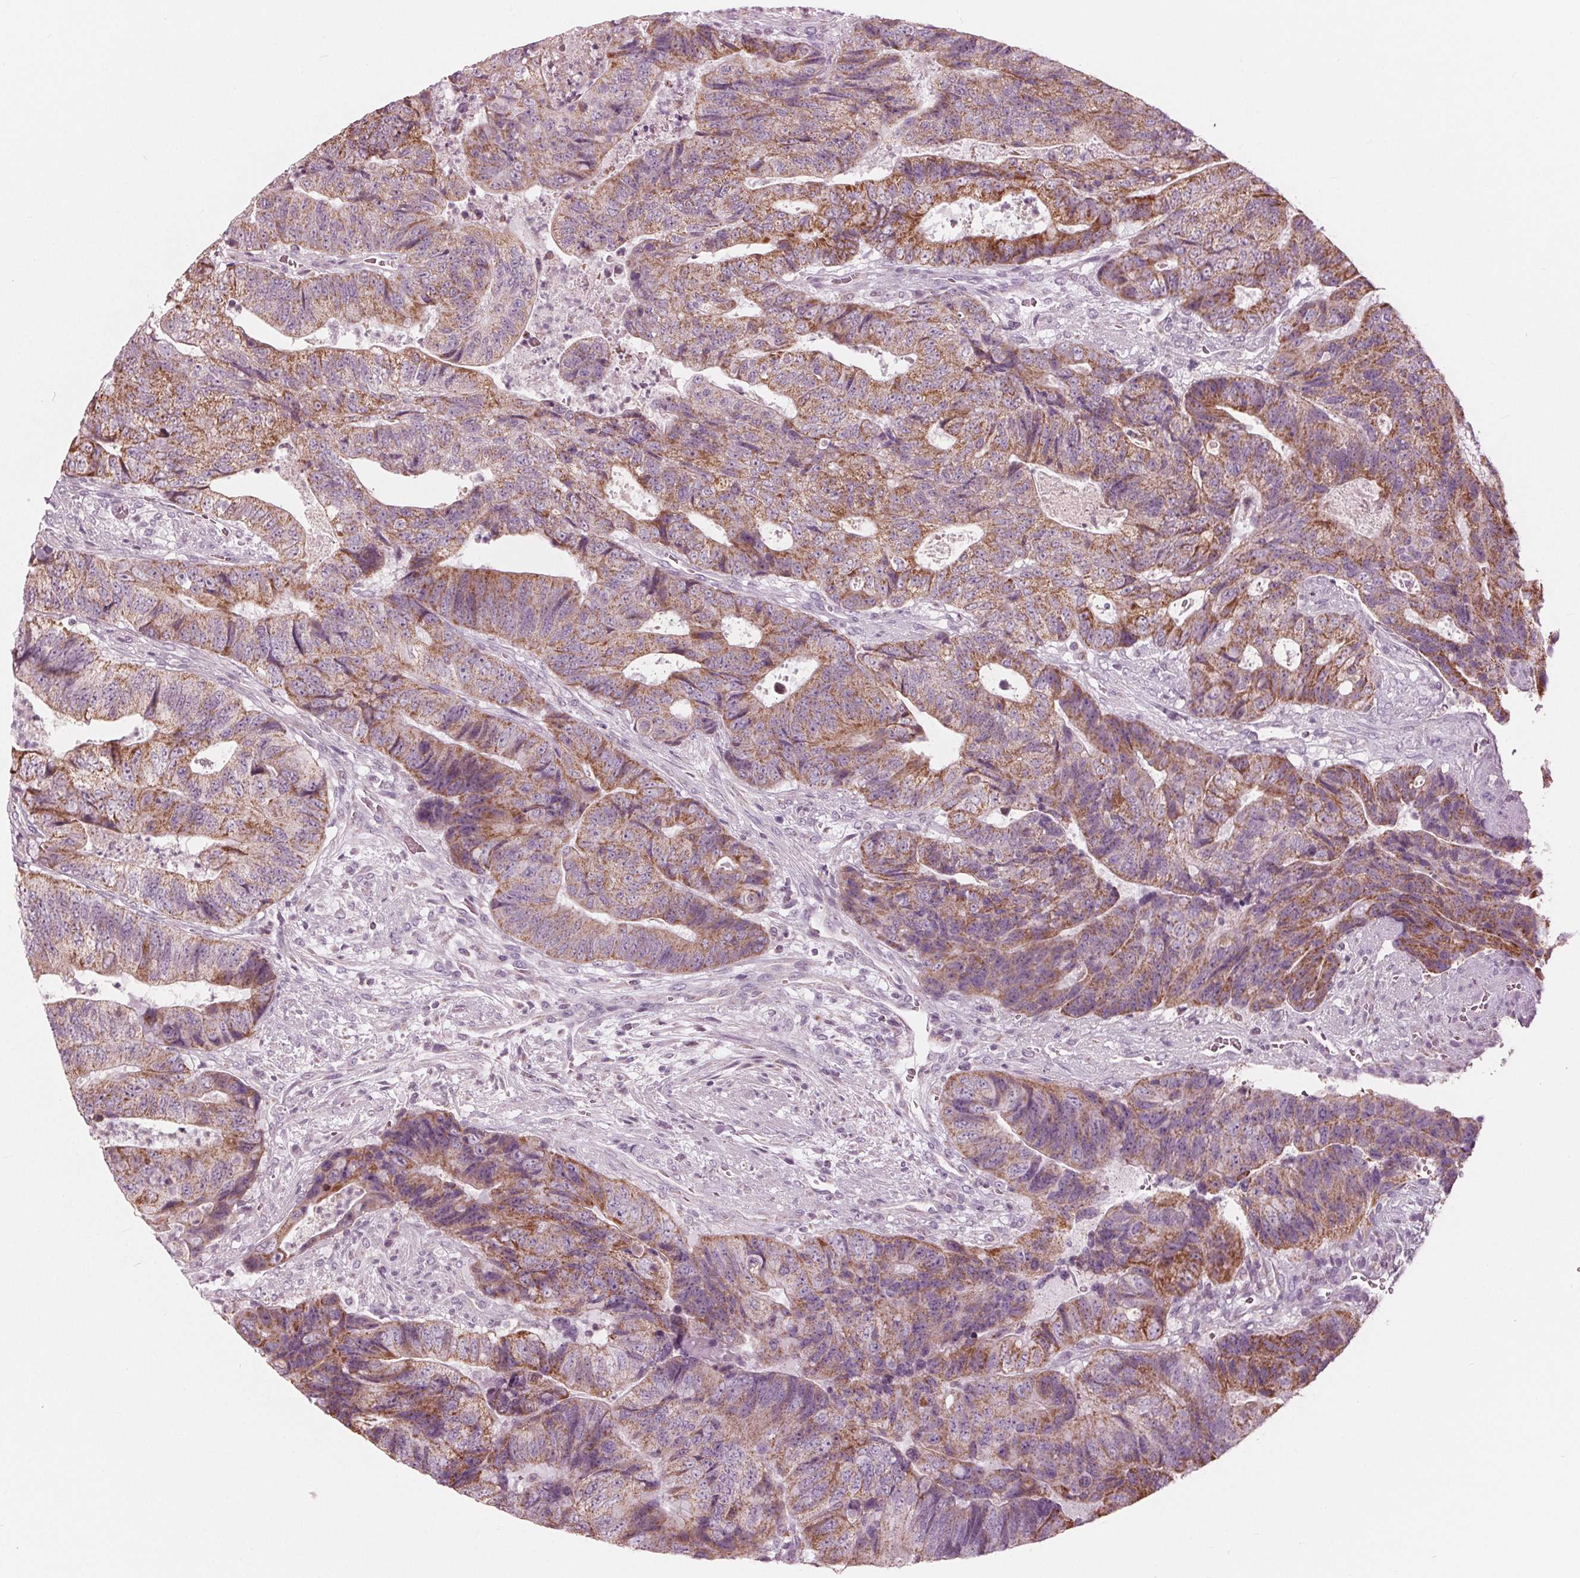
{"staining": {"intensity": "moderate", "quantity": "25%-75%", "location": "cytoplasmic/membranous"}, "tissue": "colorectal cancer", "cell_type": "Tumor cells", "image_type": "cancer", "snomed": [{"axis": "morphology", "description": "Normal tissue, NOS"}, {"axis": "morphology", "description": "Adenocarcinoma, NOS"}, {"axis": "topography", "description": "Colon"}], "caption": "Colorectal cancer (adenocarcinoma) tissue displays moderate cytoplasmic/membranous staining in approximately 25%-75% of tumor cells, visualized by immunohistochemistry. (Brightfield microscopy of DAB IHC at high magnification).", "gene": "CLN6", "patient": {"sex": "female", "age": 48}}